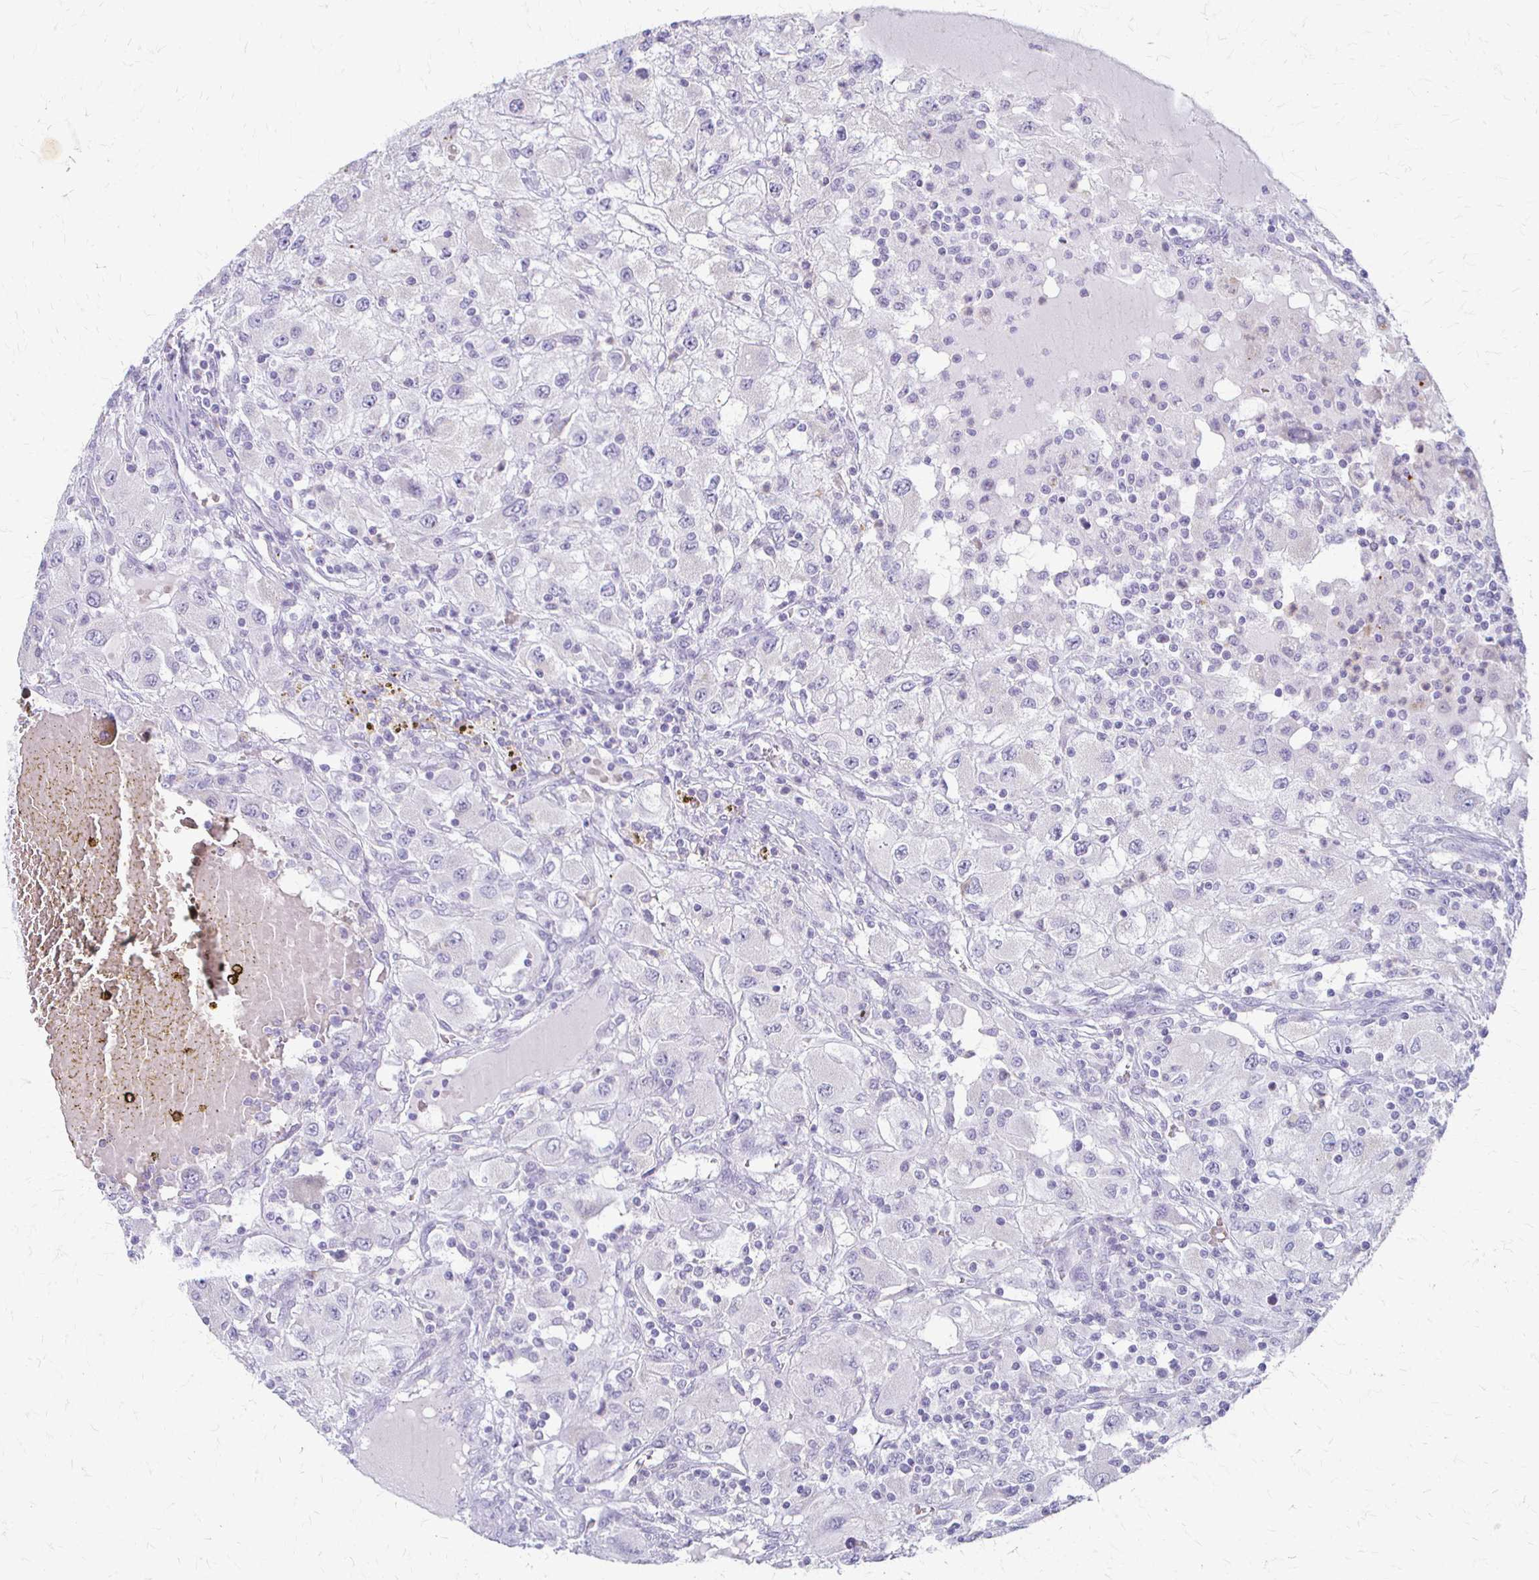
{"staining": {"intensity": "negative", "quantity": "none", "location": "none"}, "tissue": "renal cancer", "cell_type": "Tumor cells", "image_type": "cancer", "snomed": [{"axis": "morphology", "description": "Adenocarcinoma, NOS"}, {"axis": "topography", "description": "Kidney"}], "caption": "A micrograph of human renal cancer is negative for staining in tumor cells.", "gene": "ACP5", "patient": {"sex": "female", "age": 67}}